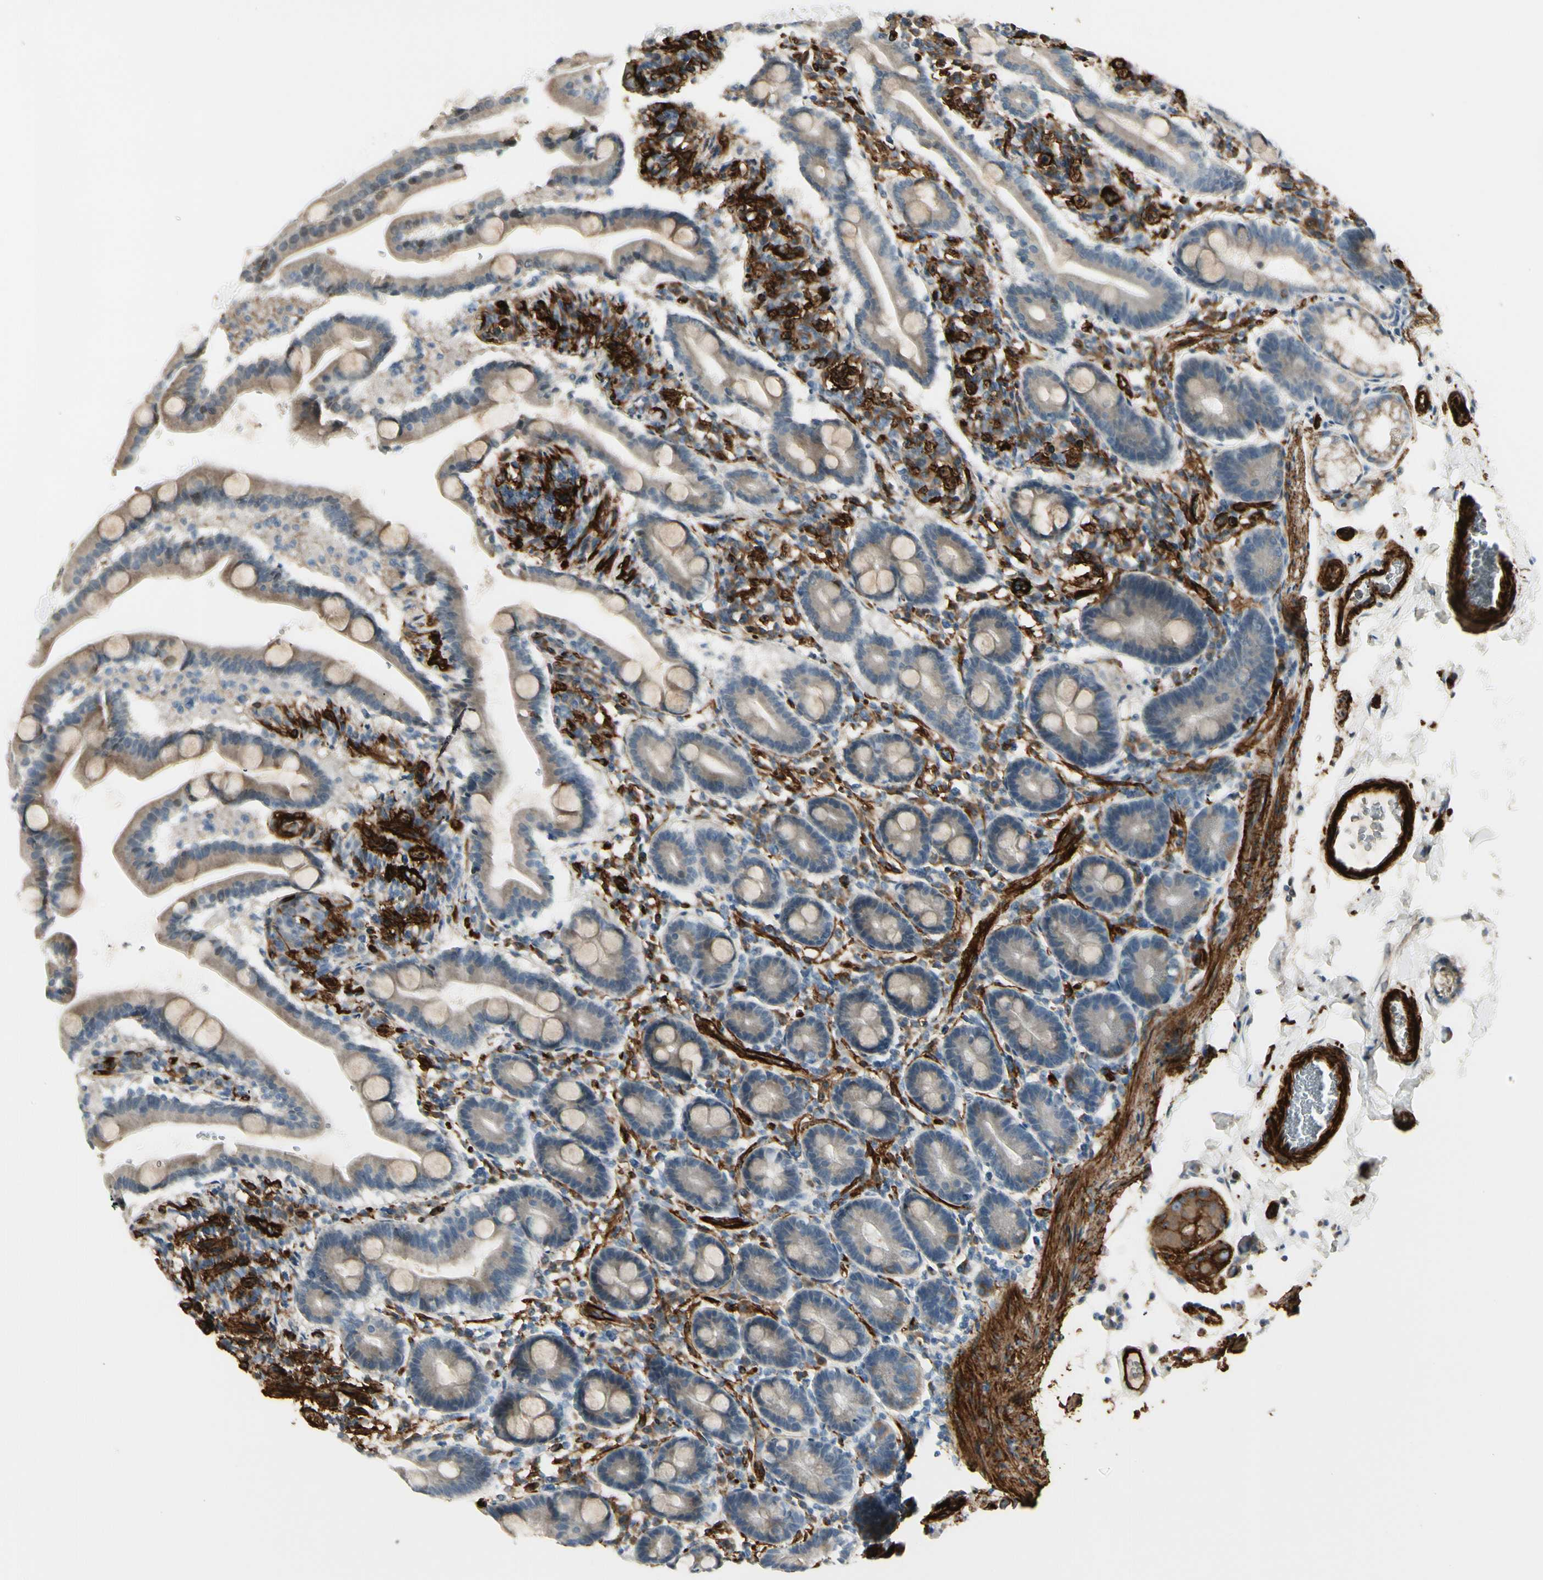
{"staining": {"intensity": "weak", "quantity": ">75%", "location": "cytoplasmic/membranous"}, "tissue": "duodenum", "cell_type": "Glandular cells", "image_type": "normal", "snomed": [{"axis": "morphology", "description": "Normal tissue, NOS"}, {"axis": "topography", "description": "Duodenum"}], "caption": "Protein staining of benign duodenum reveals weak cytoplasmic/membranous positivity in approximately >75% of glandular cells. Ihc stains the protein in brown and the nuclei are stained blue.", "gene": "MCAM", "patient": {"sex": "male", "age": 54}}